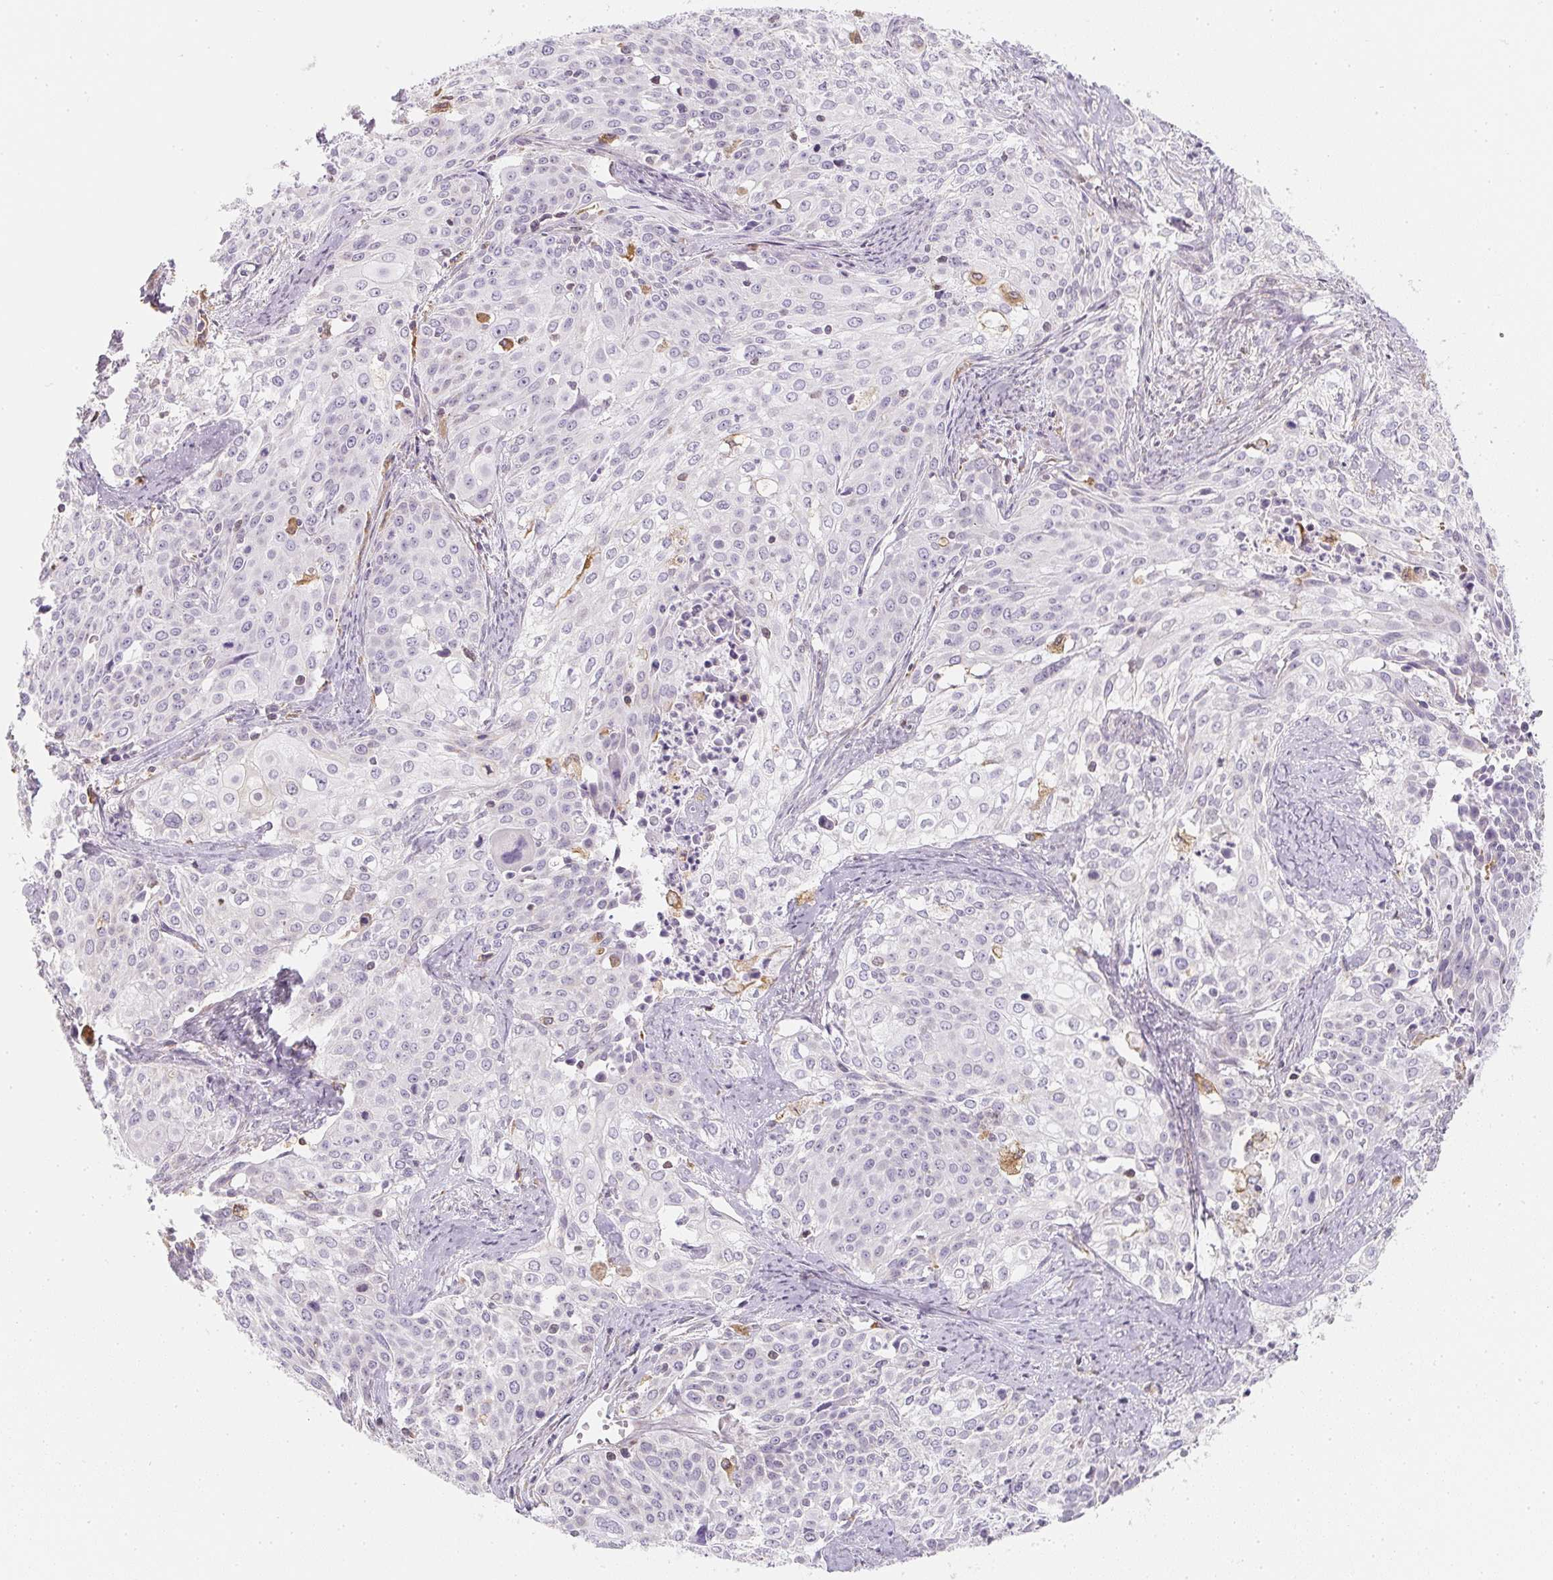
{"staining": {"intensity": "negative", "quantity": "none", "location": "none"}, "tissue": "cervical cancer", "cell_type": "Tumor cells", "image_type": "cancer", "snomed": [{"axis": "morphology", "description": "Squamous cell carcinoma, NOS"}, {"axis": "topography", "description": "Cervix"}], "caption": "Tumor cells show no significant staining in cervical squamous cell carcinoma. Brightfield microscopy of immunohistochemistry (IHC) stained with DAB (brown) and hematoxylin (blue), captured at high magnification.", "gene": "SOAT1", "patient": {"sex": "female", "age": 39}}